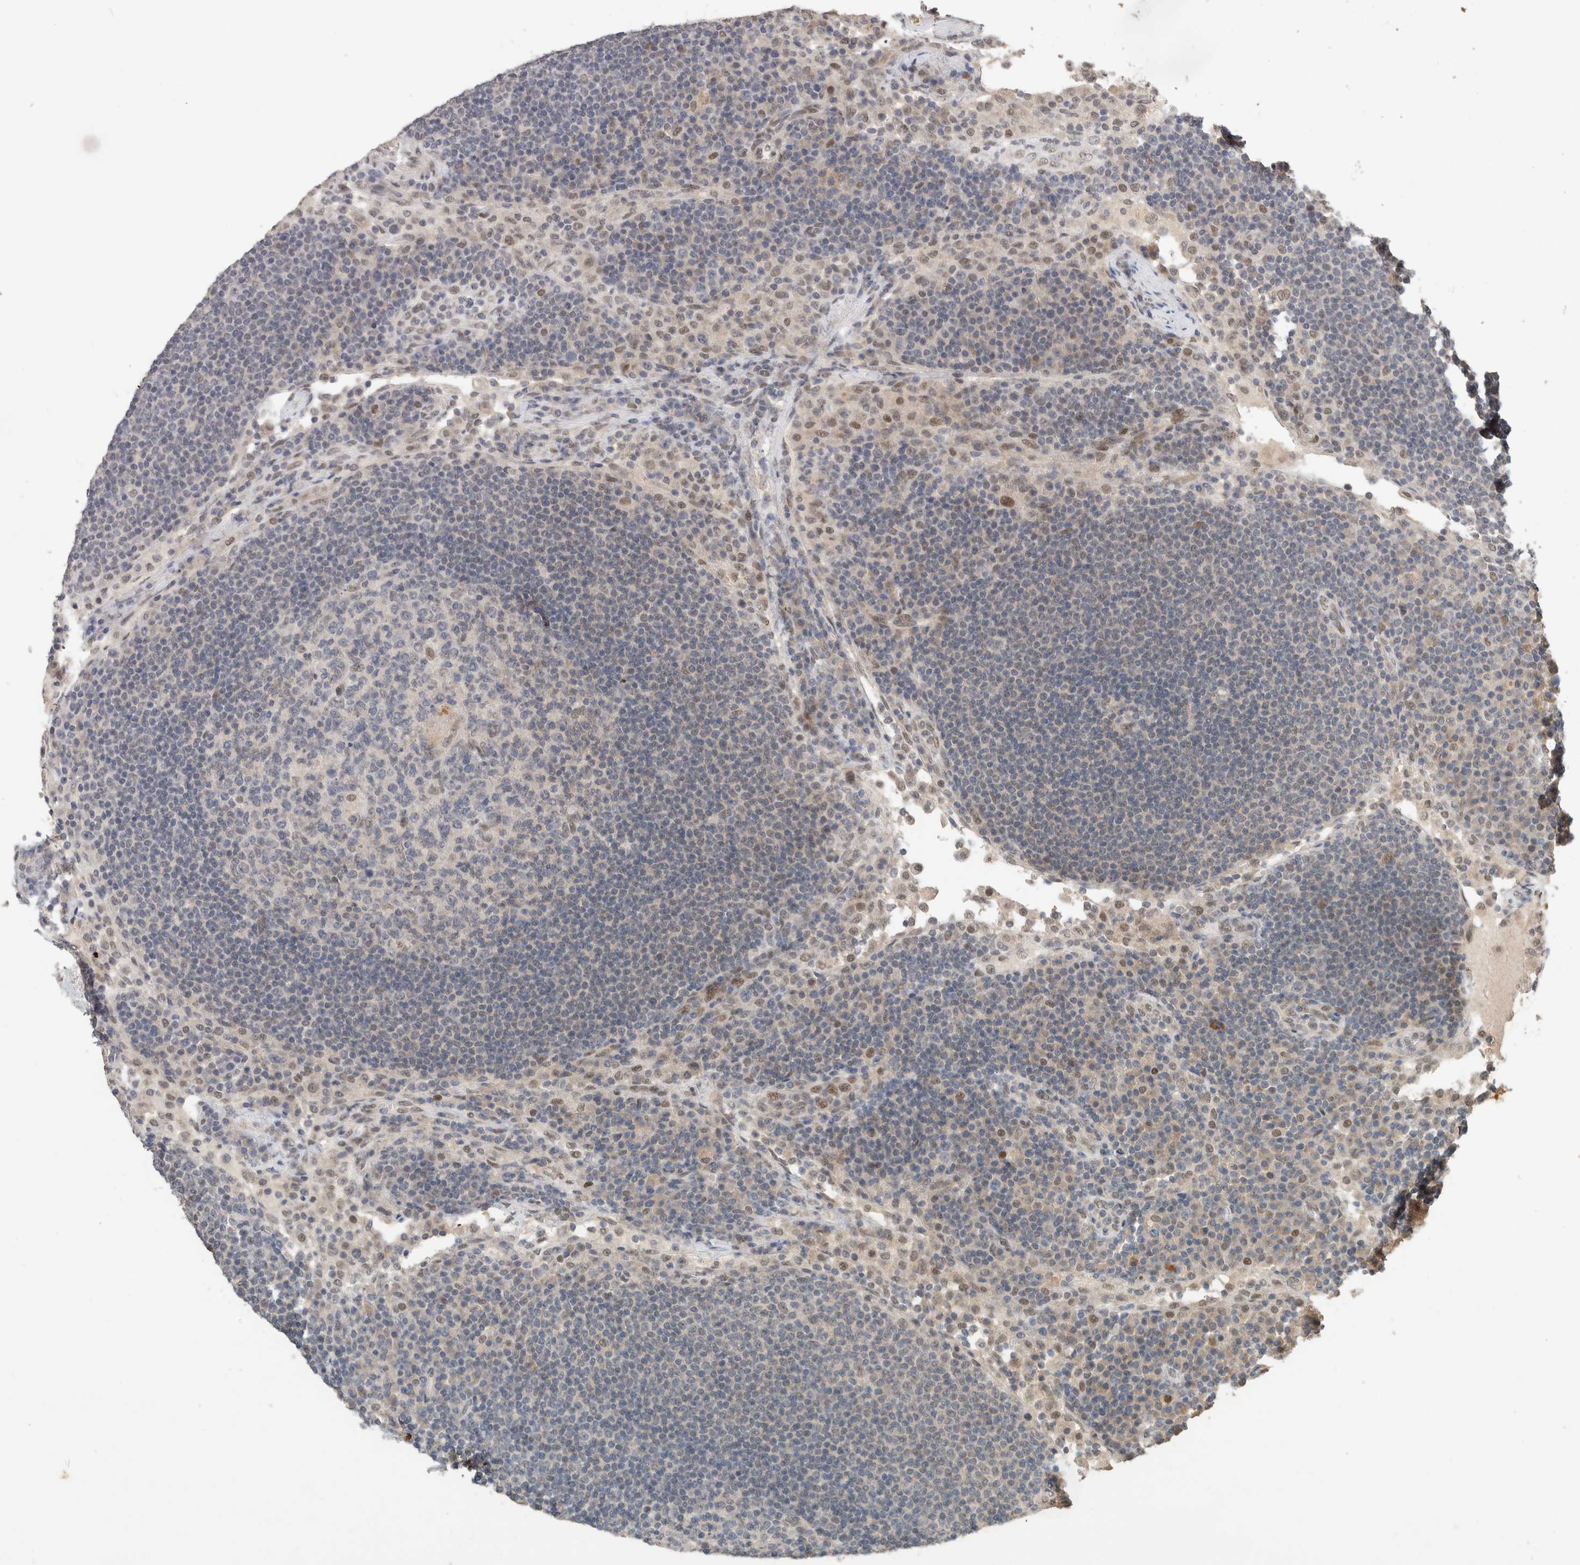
{"staining": {"intensity": "weak", "quantity": "<25%", "location": "nuclear"}, "tissue": "lymph node", "cell_type": "Germinal center cells", "image_type": "normal", "snomed": [{"axis": "morphology", "description": "Normal tissue, NOS"}, {"axis": "topography", "description": "Lymph node"}], "caption": "Micrograph shows no significant protein positivity in germinal center cells of benign lymph node. Nuclei are stained in blue.", "gene": "CYSRT1", "patient": {"sex": "female", "age": 53}}